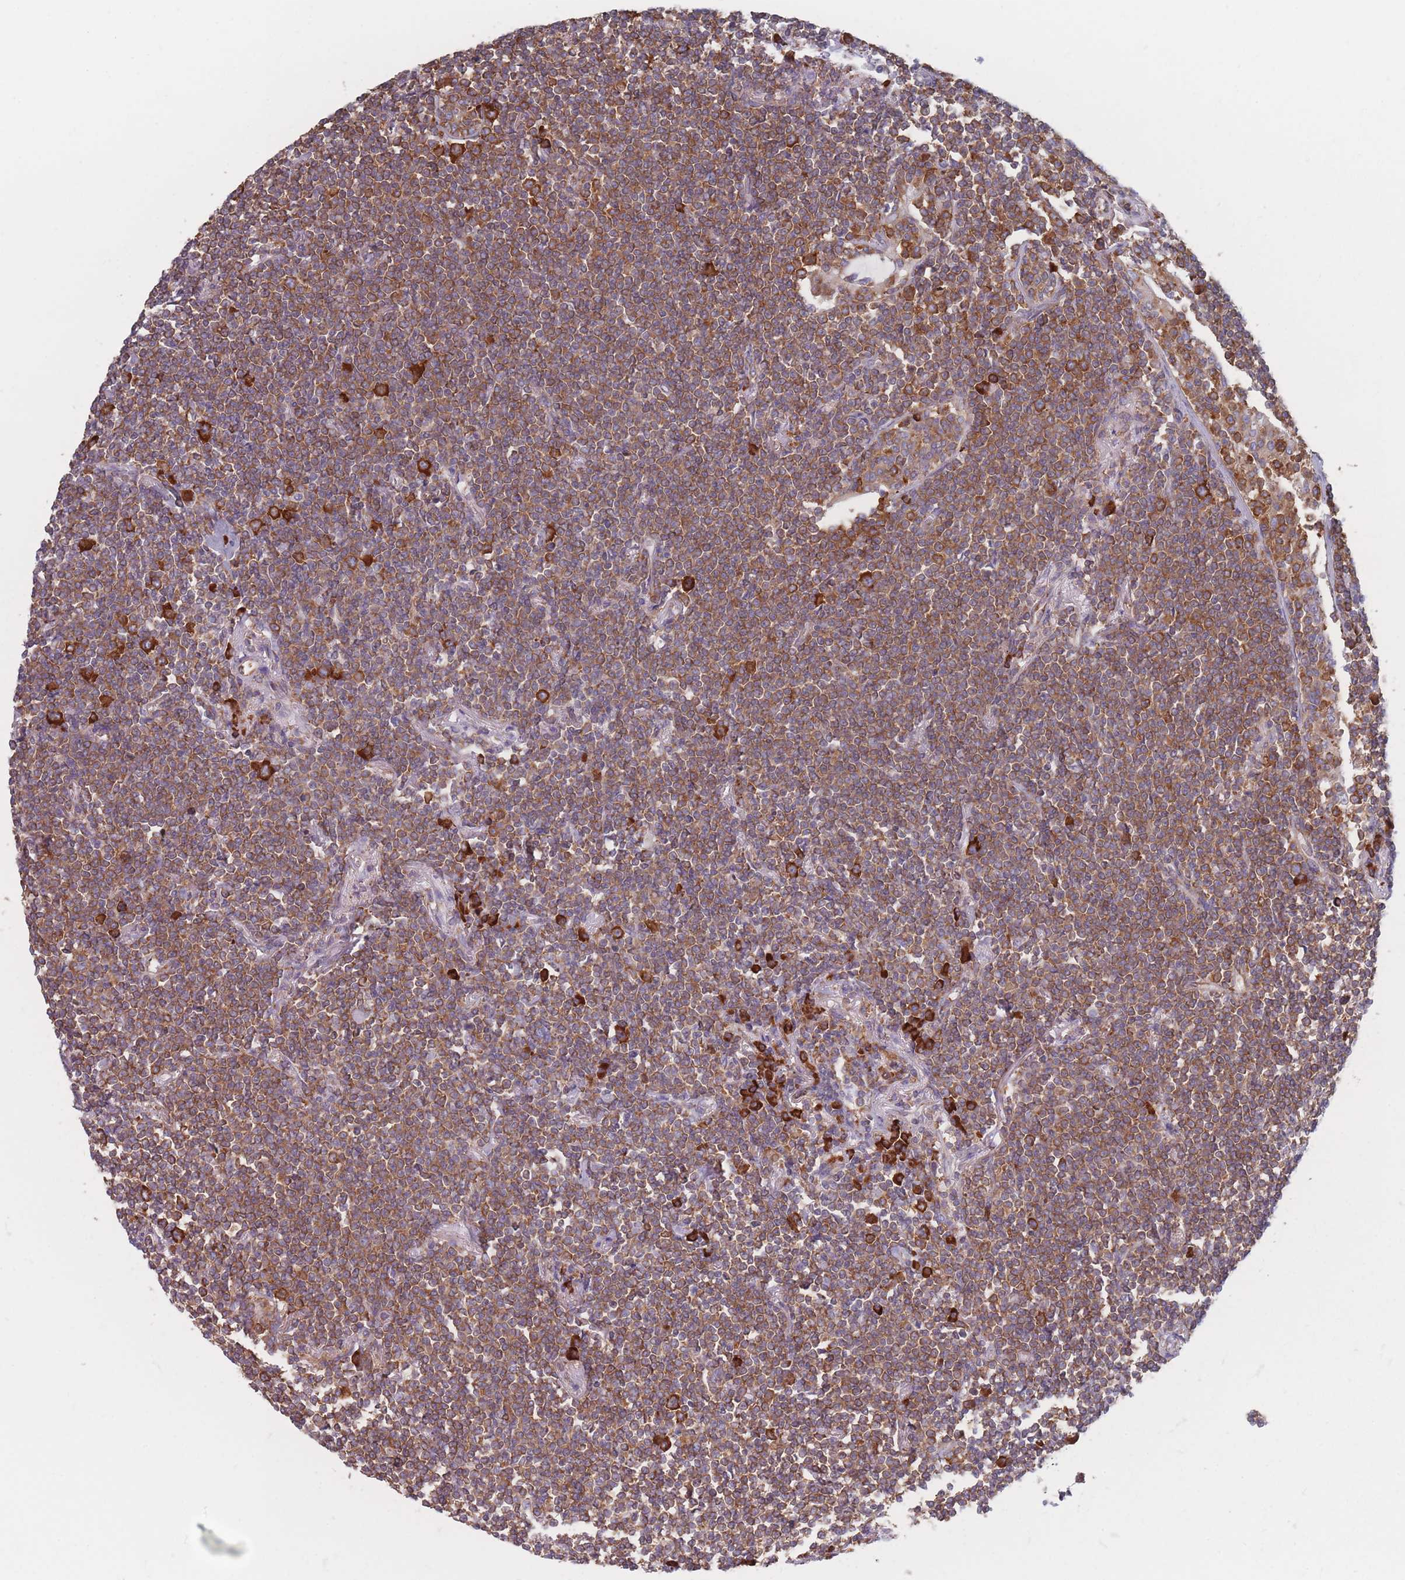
{"staining": {"intensity": "moderate", "quantity": ">75%", "location": "cytoplasmic/membranous"}, "tissue": "lymphoma", "cell_type": "Tumor cells", "image_type": "cancer", "snomed": [{"axis": "morphology", "description": "Malignant lymphoma, non-Hodgkin's type, Low grade"}, {"axis": "topography", "description": "Lung"}], "caption": "Malignant lymphoma, non-Hodgkin's type (low-grade) tissue displays moderate cytoplasmic/membranous expression in approximately >75% of tumor cells, visualized by immunohistochemistry.", "gene": "EEF1B2", "patient": {"sex": "female", "age": 71}}